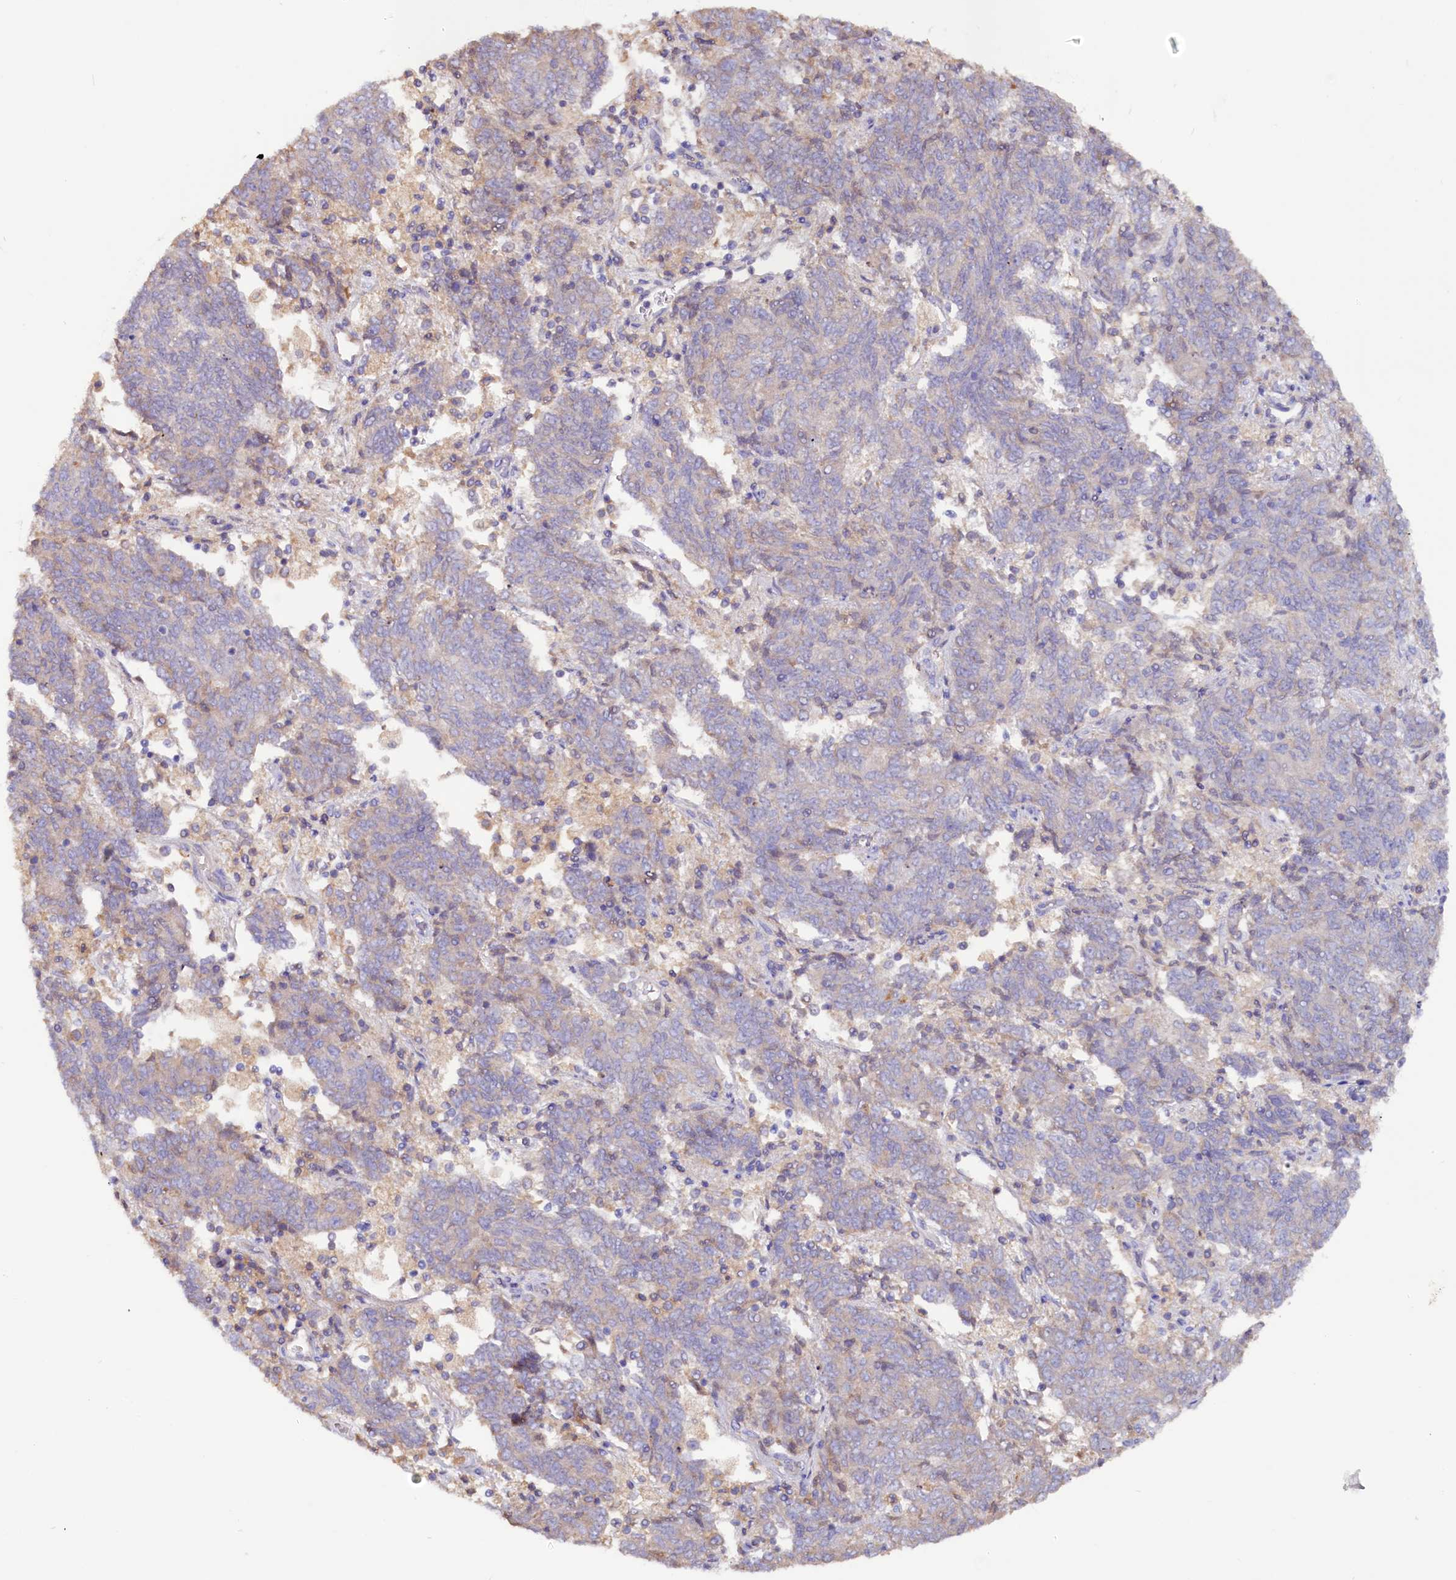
{"staining": {"intensity": "weak", "quantity": "<25%", "location": "cytoplasmic/membranous"}, "tissue": "endometrial cancer", "cell_type": "Tumor cells", "image_type": "cancer", "snomed": [{"axis": "morphology", "description": "Adenocarcinoma, NOS"}, {"axis": "topography", "description": "Endometrium"}], "caption": "Adenocarcinoma (endometrial) stained for a protein using IHC shows no positivity tumor cells.", "gene": "IL17RD", "patient": {"sex": "female", "age": 80}}